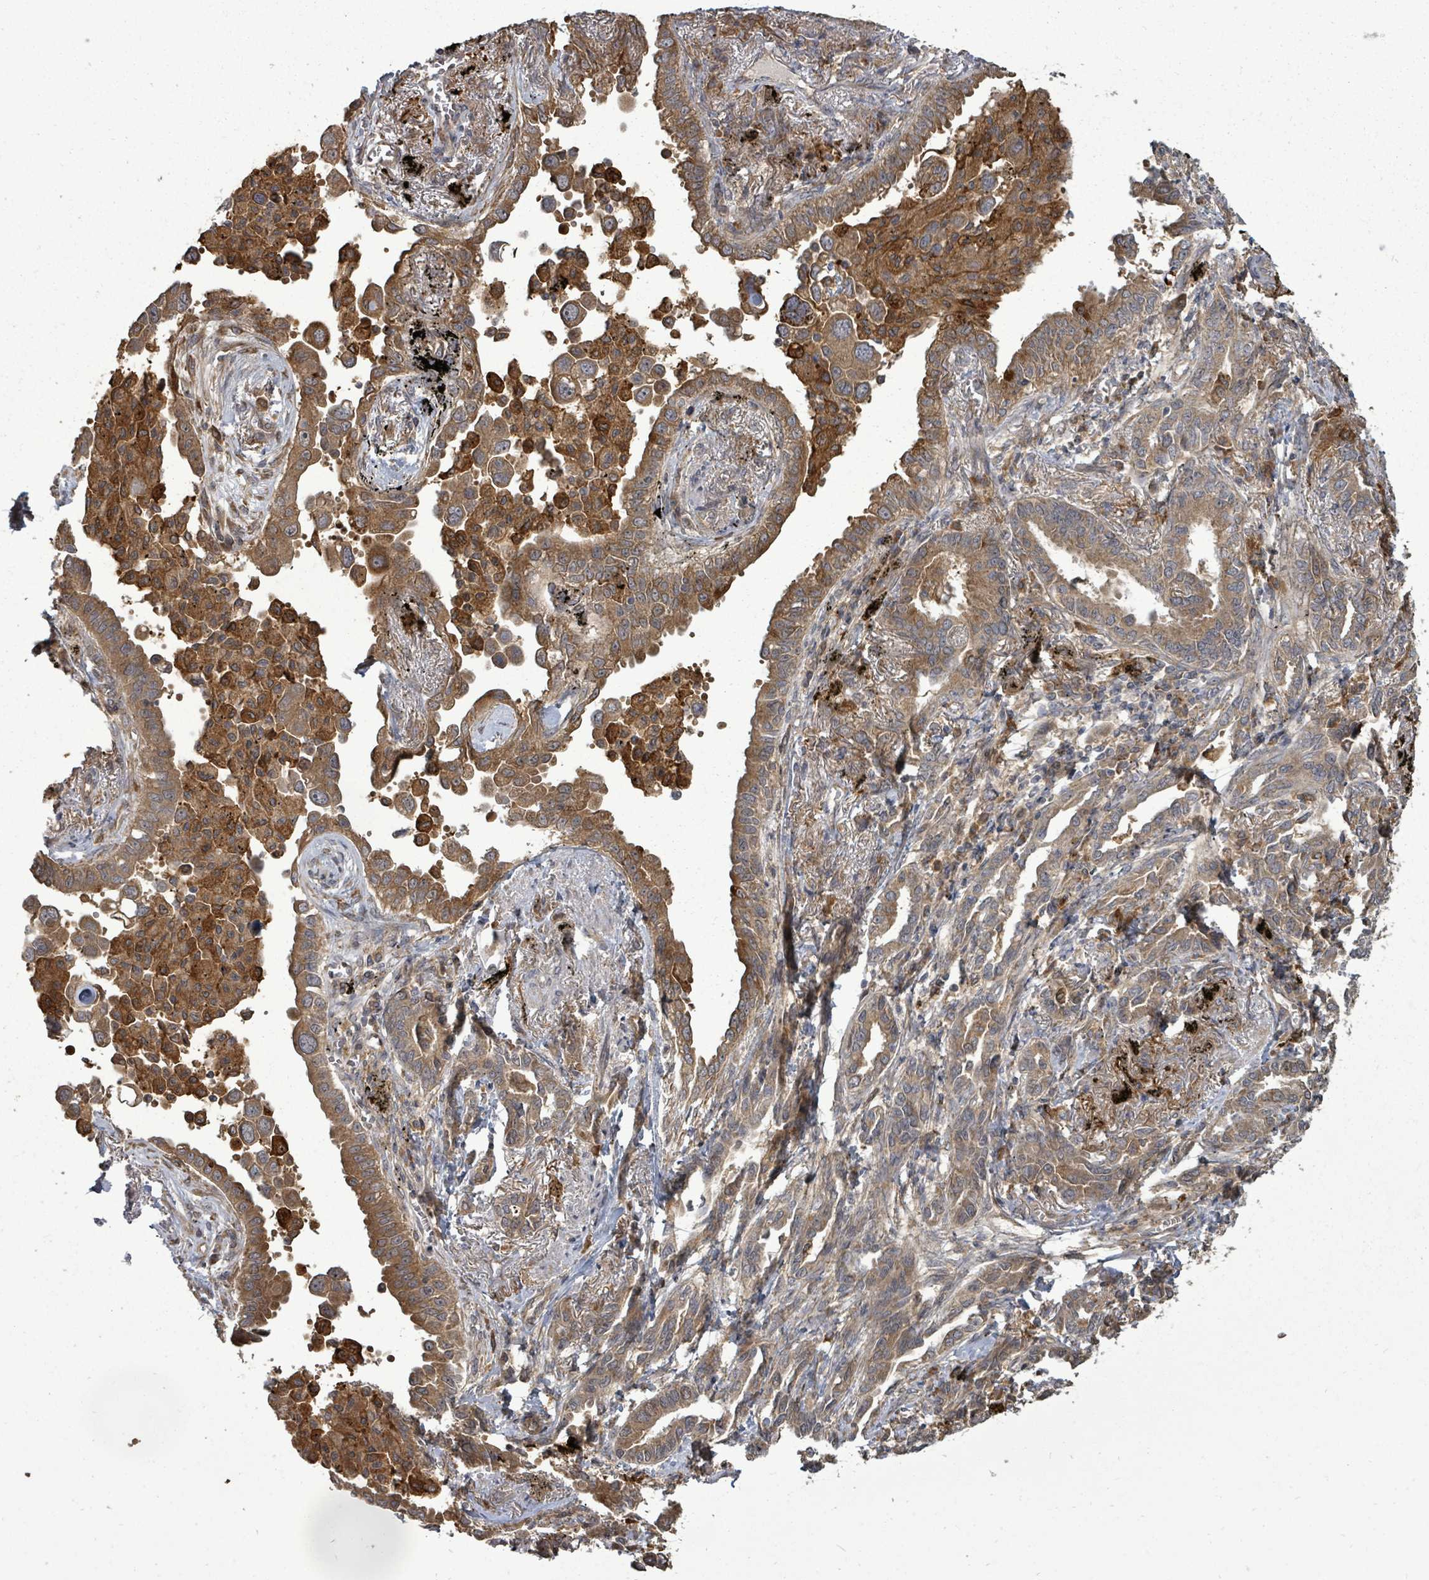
{"staining": {"intensity": "moderate", "quantity": ">75%", "location": "cytoplasmic/membranous"}, "tissue": "lung cancer", "cell_type": "Tumor cells", "image_type": "cancer", "snomed": [{"axis": "morphology", "description": "Adenocarcinoma, NOS"}, {"axis": "topography", "description": "Lung"}], "caption": "A brown stain labels moderate cytoplasmic/membranous expression of a protein in human lung cancer tumor cells. (IHC, brightfield microscopy, high magnification).", "gene": "EIF3C", "patient": {"sex": "male", "age": 67}}